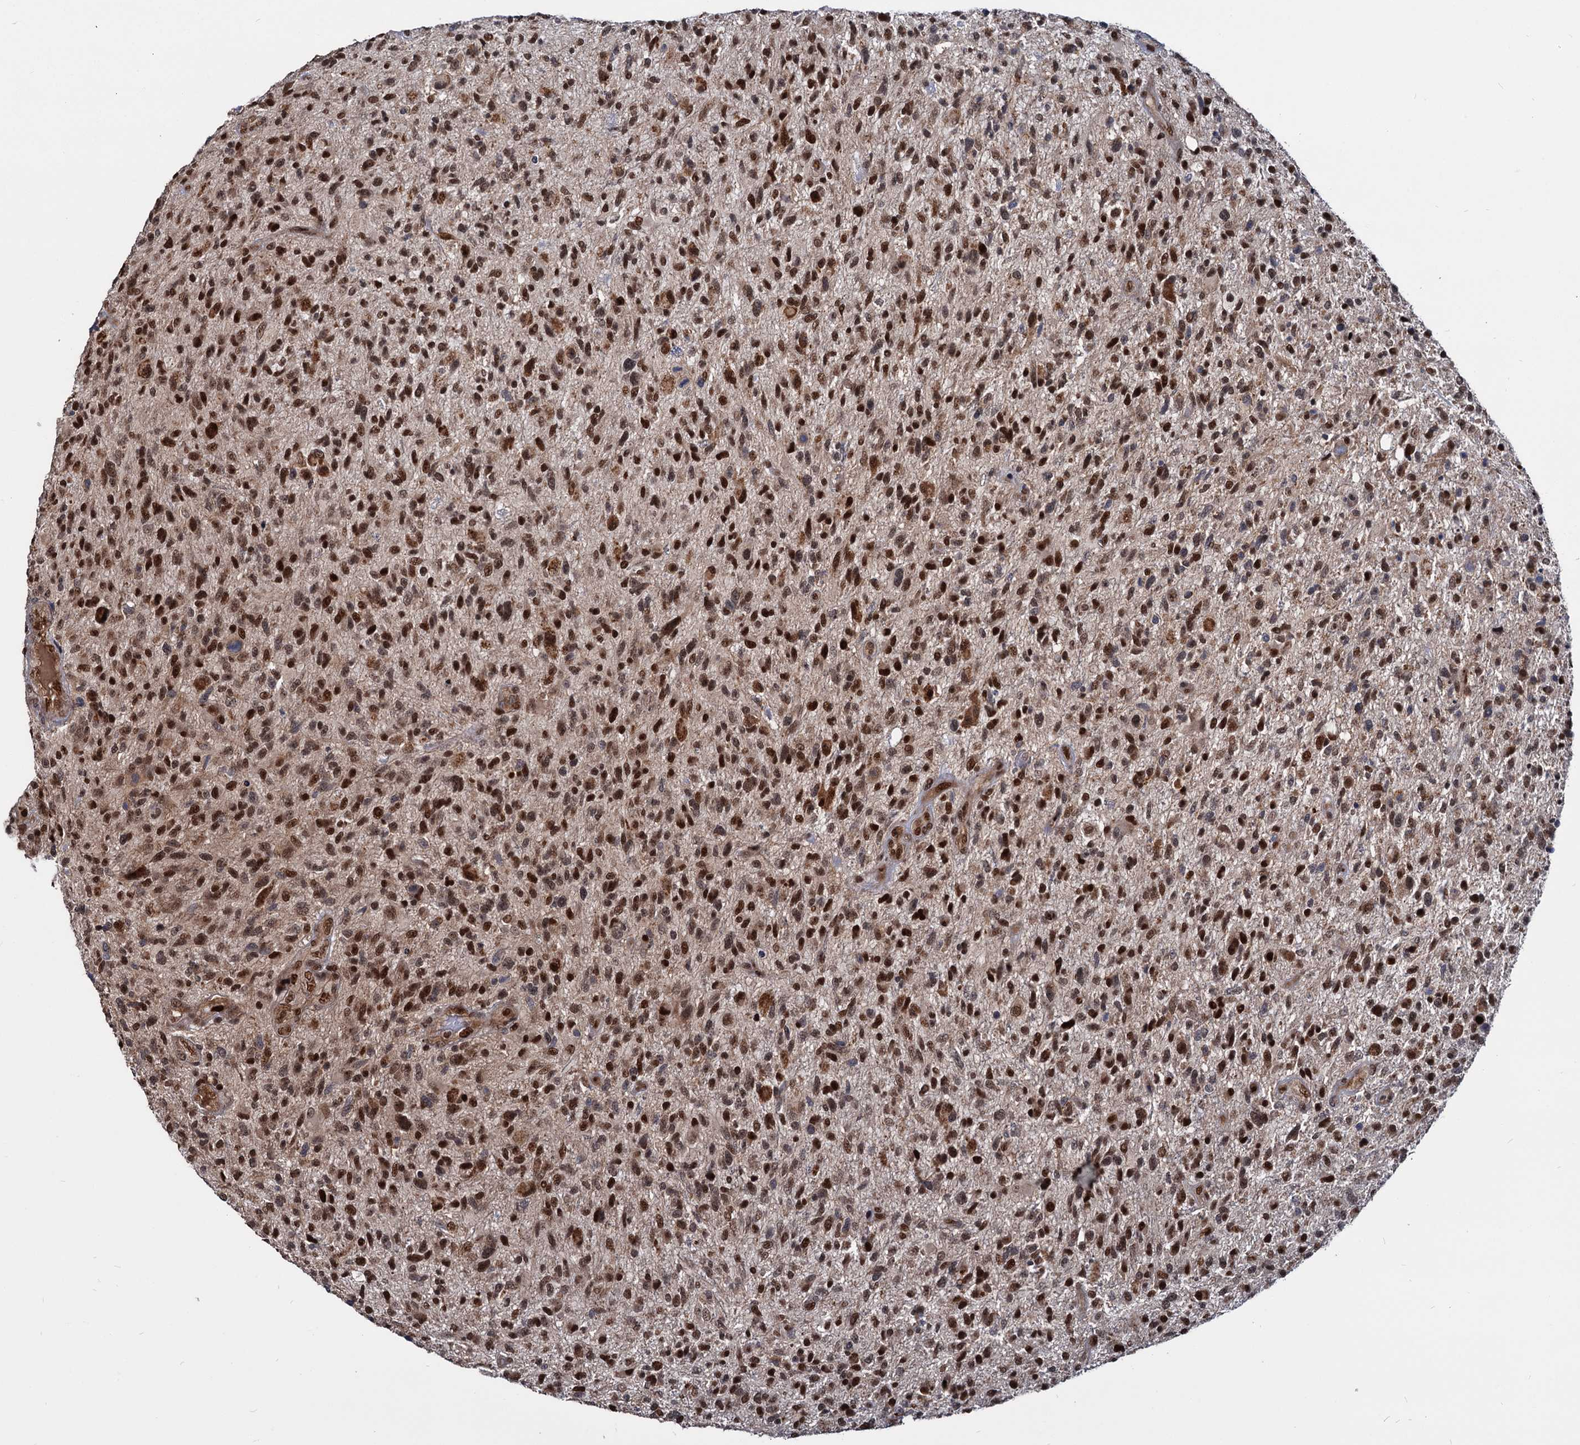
{"staining": {"intensity": "strong", "quantity": ">75%", "location": "nuclear"}, "tissue": "glioma", "cell_type": "Tumor cells", "image_type": "cancer", "snomed": [{"axis": "morphology", "description": "Glioma, malignant, High grade"}, {"axis": "topography", "description": "Brain"}], "caption": "Human high-grade glioma (malignant) stained for a protein (brown) demonstrates strong nuclear positive expression in approximately >75% of tumor cells.", "gene": "UBLCP1", "patient": {"sex": "male", "age": 47}}